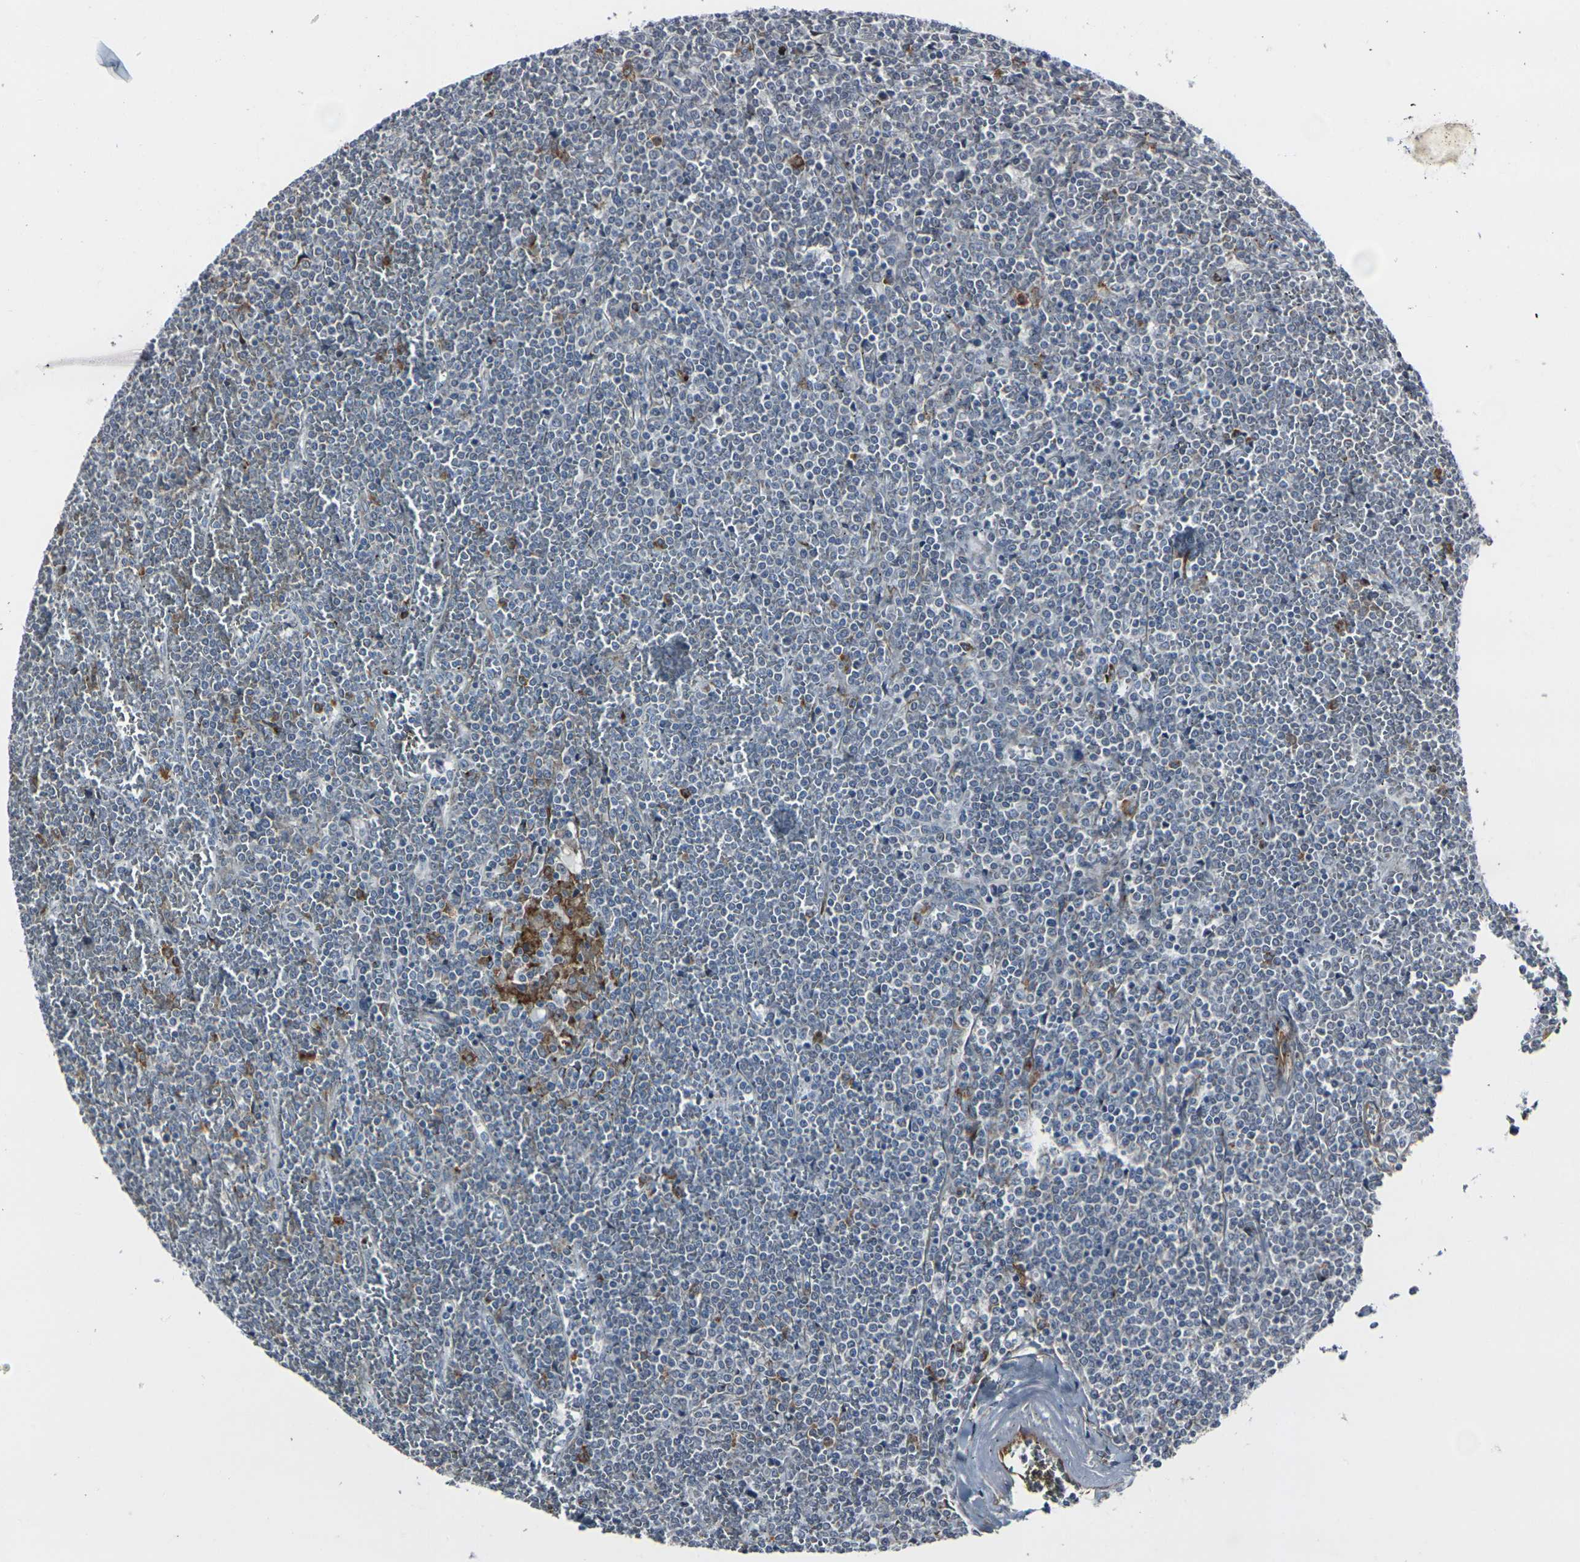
{"staining": {"intensity": "weak", "quantity": "<25%", "location": "cytoplasmic/membranous"}, "tissue": "lymphoma", "cell_type": "Tumor cells", "image_type": "cancer", "snomed": [{"axis": "morphology", "description": "Malignant lymphoma, non-Hodgkin's type, Low grade"}, {"axis": "topography", "description": "Spleen"}], "caption": "Malignant lymphoma, non-Hodgkin's type (low-grade) was stained to show a protein in brown. There is no significant expression in tumor cells.", "gene": "MYOF", "patient": {"sex": "female", "age": 19}}